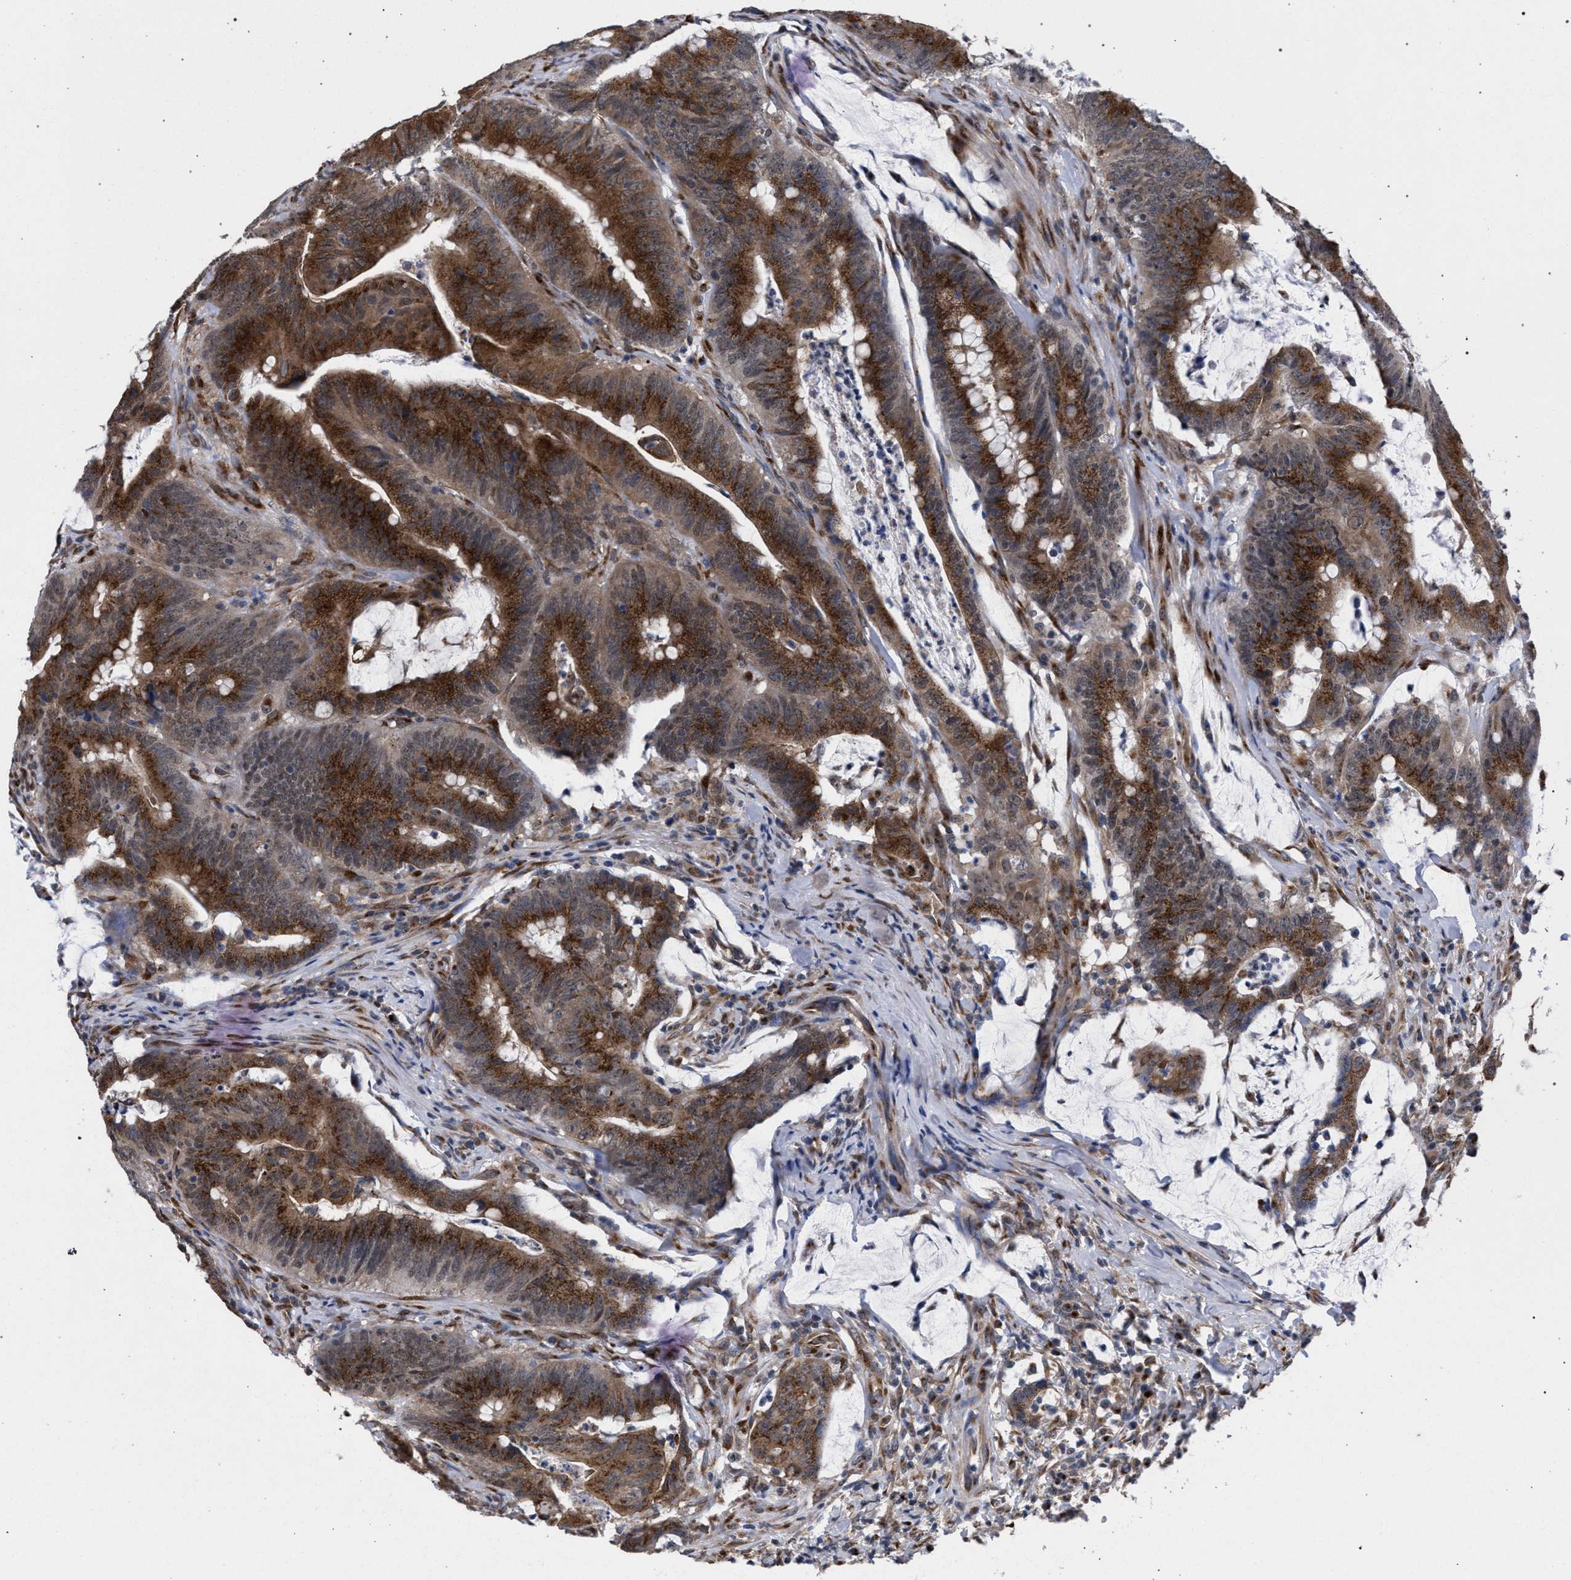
{"staining": {"intensity": "strong", "quantity": ">75%", "location": "cytoplasmic/membranous"}, "tissue": "colorectal cancer", "cell_type": "Tumor cells", "image_type": "cancer", "snomed": [{"axis": "morphology", "description": "Adenocarcinoma, NOS"}, {"axis": "topography", "description": "Colon"}], "caption": "Colorectal adenocarcinoma stained with a protein marker demonstrates strong staining in tumor cells.", "gene": "GOLGA2", "patient": {"sex": "male", "age": 45}}